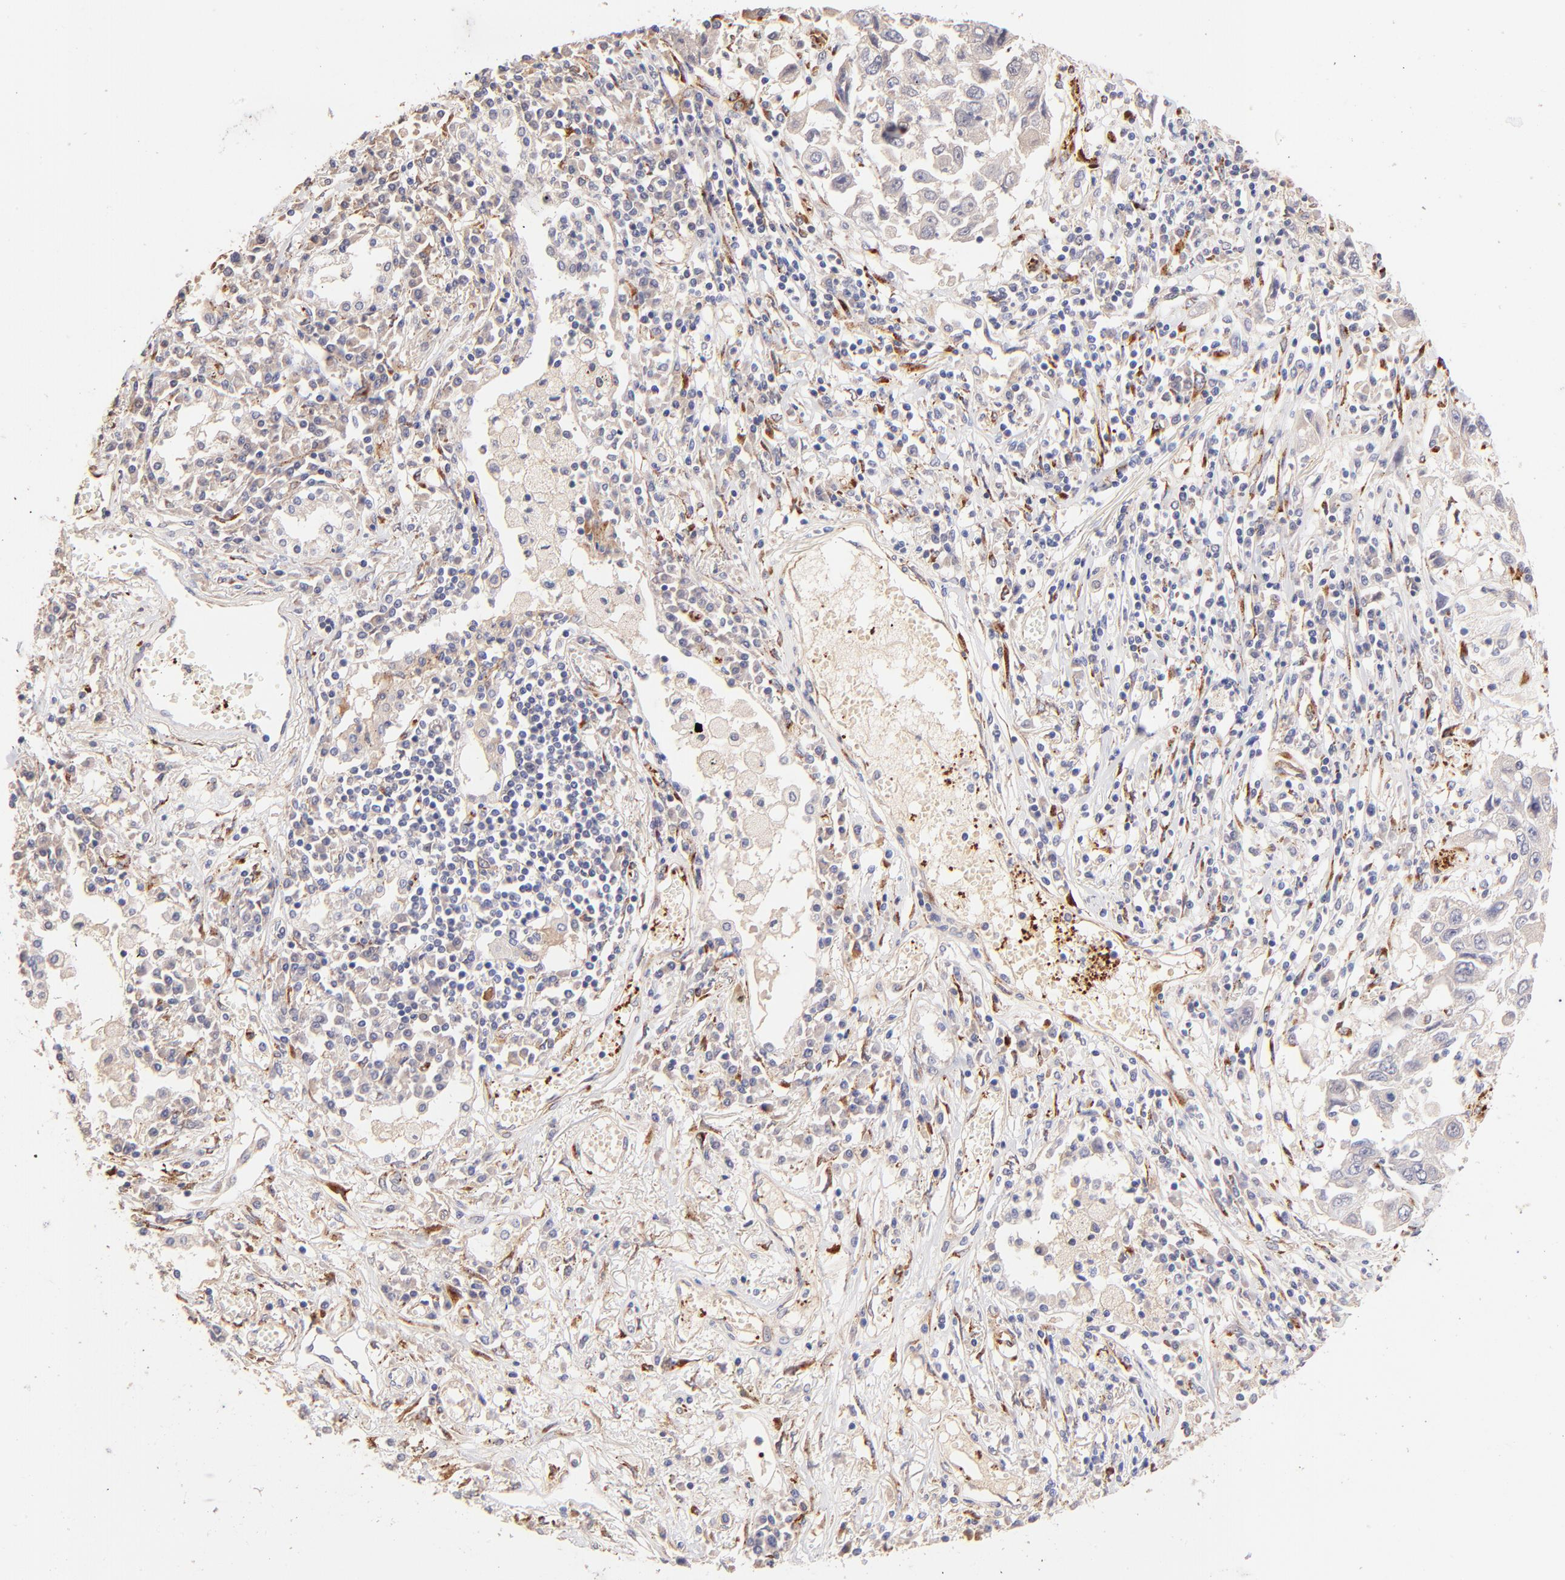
{"staining": {"intensity": "negative", "quantity": "none", "location": "none"}, "tissue": "lung cancer", "cell_type": "Tumor cells", "image_type": "cancer", "snomed": [{"axis": "morphology", "description": "Squamous cell carcinoma, NOS"}, {"axis": "topography", "description": "Lung"}], "caption": "Immunohistochemistry (IHC) histopathology image of neoplastic tissue: squamous cell carcinoma (lung) stained with DAB (3,3'-diaminobenzidine) displays no significant protein expression in tumor cells. (Stains: DAB (3,3'-diaminobenzidine) IHC with hematoxylin counter stain, Microscopy: brightfield microscopy at high magnification).", "gene": "SPARC", "patient": {"sex": "male", "age": 71}}